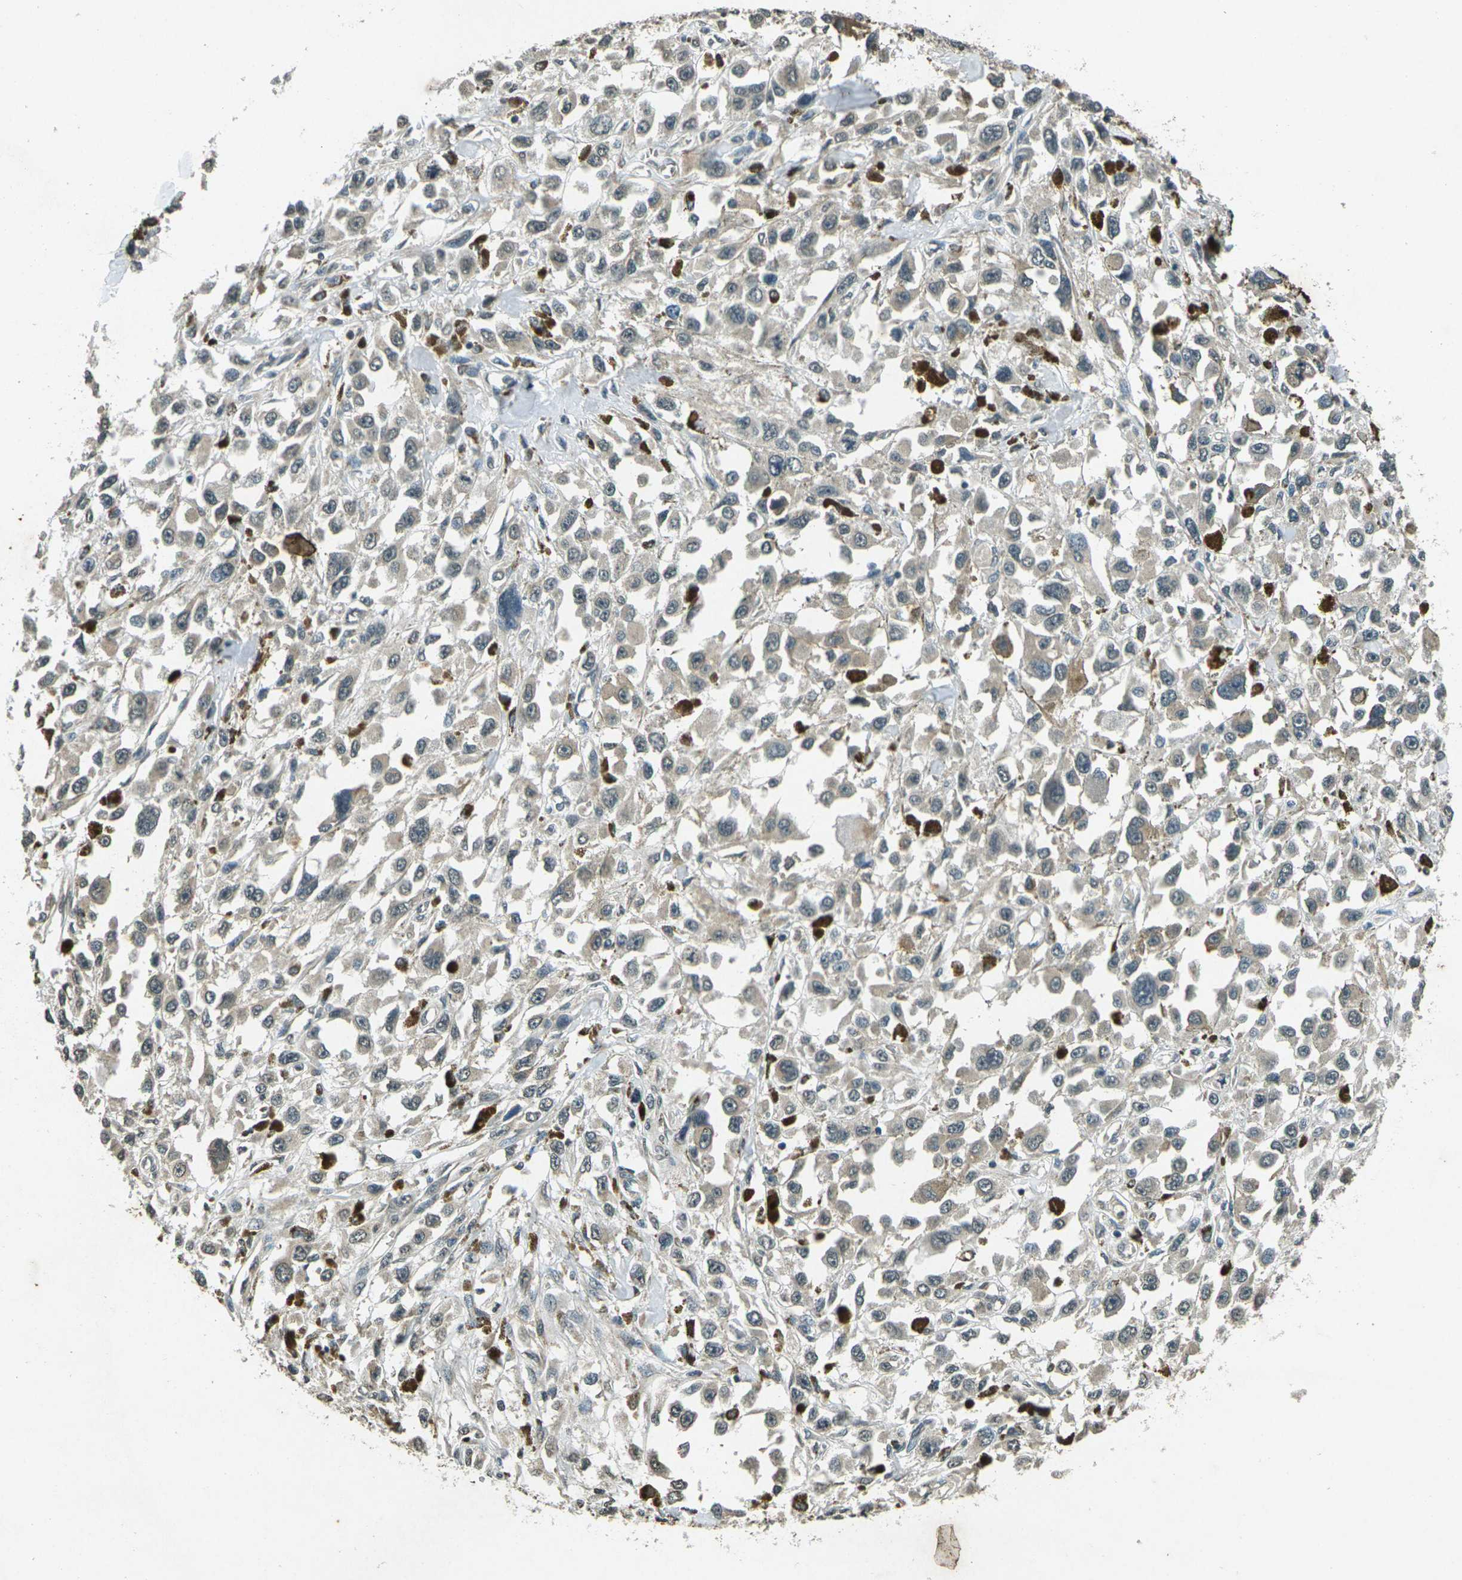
{"staining": {"intensity": "weak", "quantity": "<25%", "location": "cytoplasmic/membranous"}, "tissue": "melanoma", "cell_type": "Tumor cells", "image_type": "cancer", "snomed": [{"axis": "morphology", "description": "Malignant melanoma, Metastatic site"}, {"axis": "topography", "description": "Lymph node"}], "caption": "Immunohistochemistry (IHC) photomicrograph of melanoma stained for a protein (brown), which demonstrates no expression in tumor cells. (DAB immunohistochemistry visualized using brightfield microscopy, high magnification).", "gene": "PDE2A", "patient": {"sex": "male", "age": 59}}